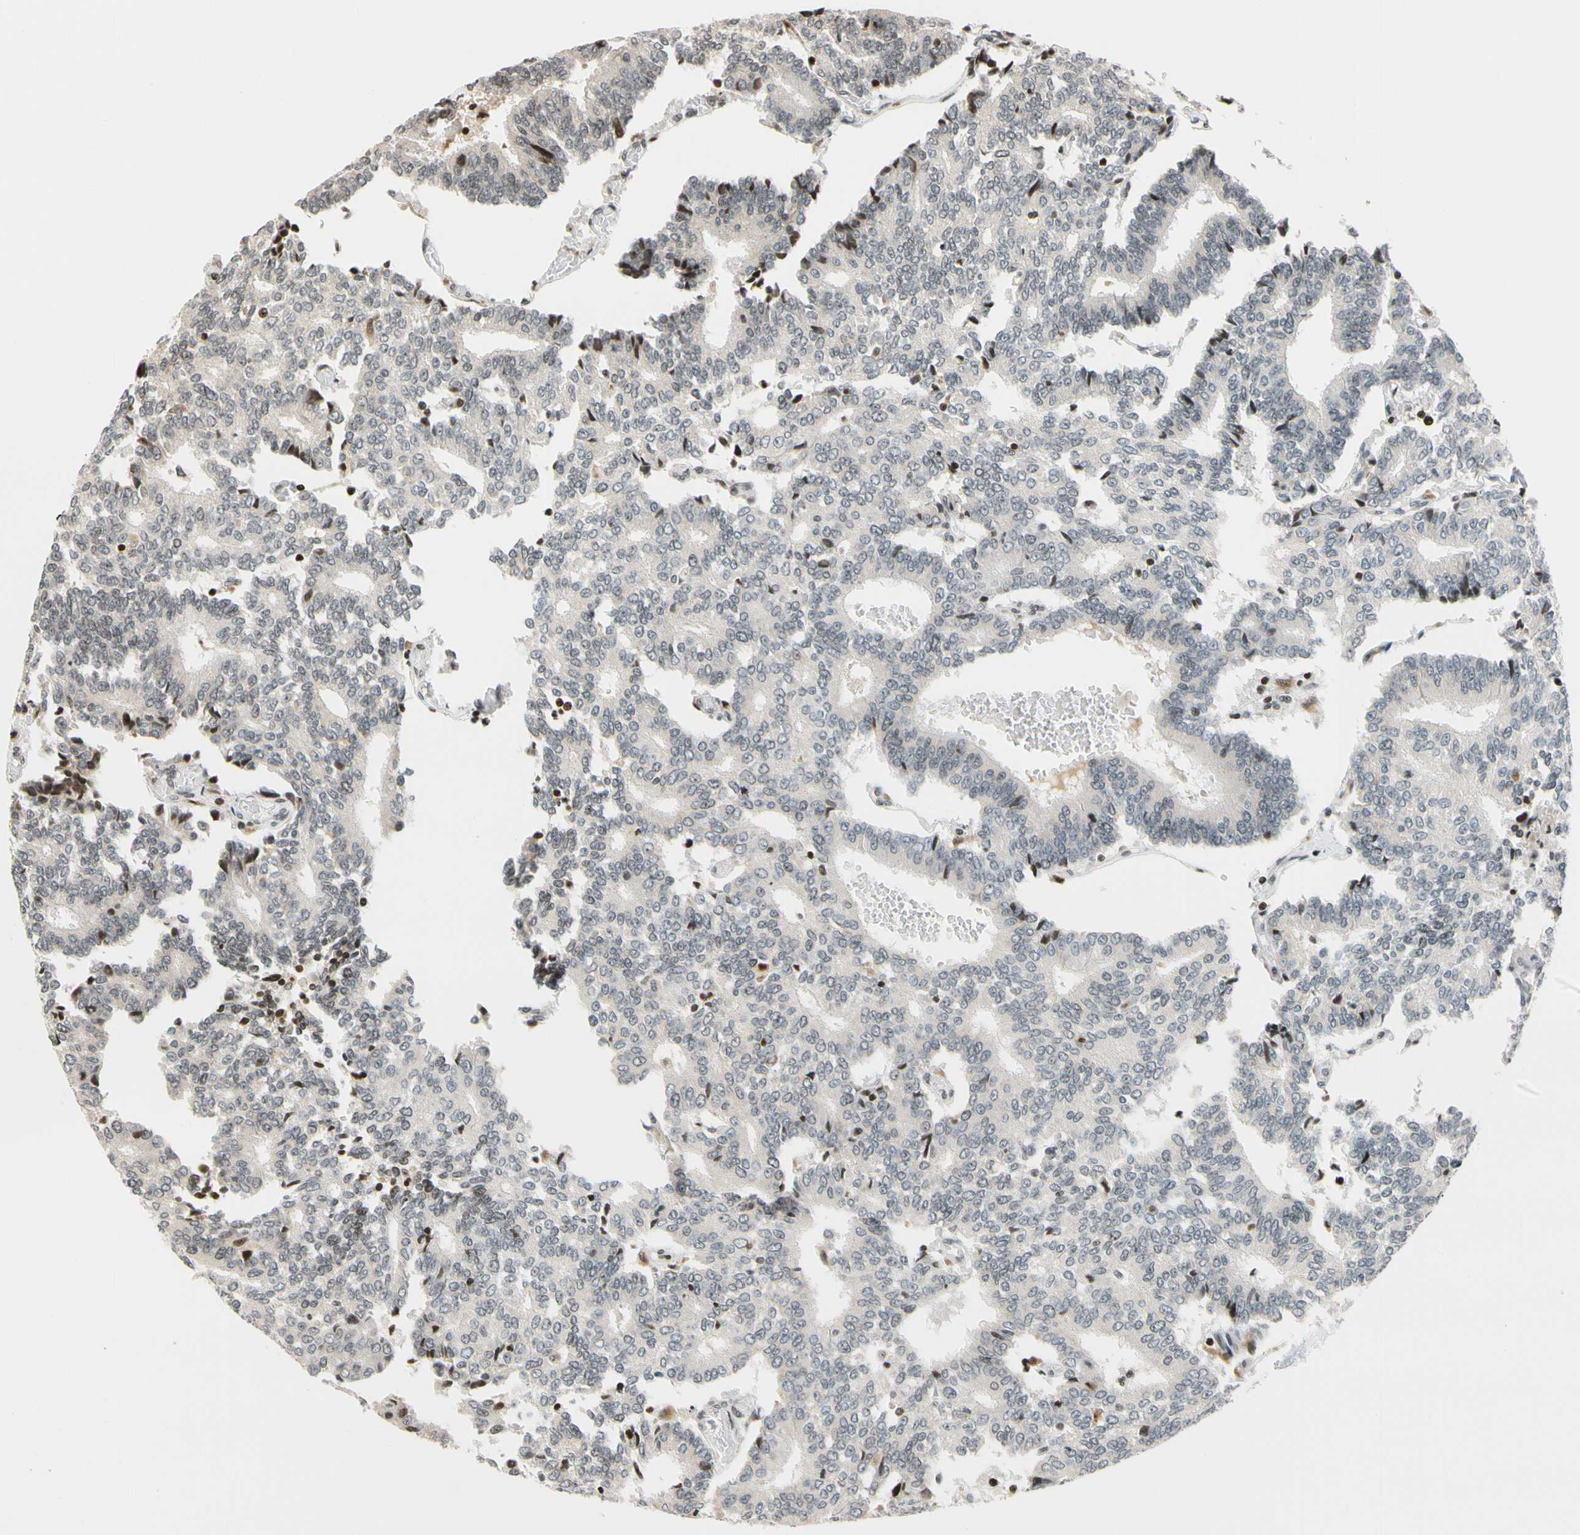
{"staining": {"intensity": "negative", "quantity": "none", "location": "none"}, "tissue": "prostate cancer", "cell_type": "Tumor cells", "image_type": "cancer", "snomed": [{"axis": "morphology", "description": "Adenocarcinoma, High grade"}, {"axis": "topography", "description": "Prostate"}], "caption": "Immunohistochemistry image of high-grade adenocarcinoma (prostate) stained for a protein (brown), which exhibits no staining in tumor cells. (DAB (3,3'-diaminobenzidine) immunohistochemistry (IHC) visualized using brightfield microscopy, high magnification).", "gene": "CDK7", "patient": {"sex": "male", "age": 55}}